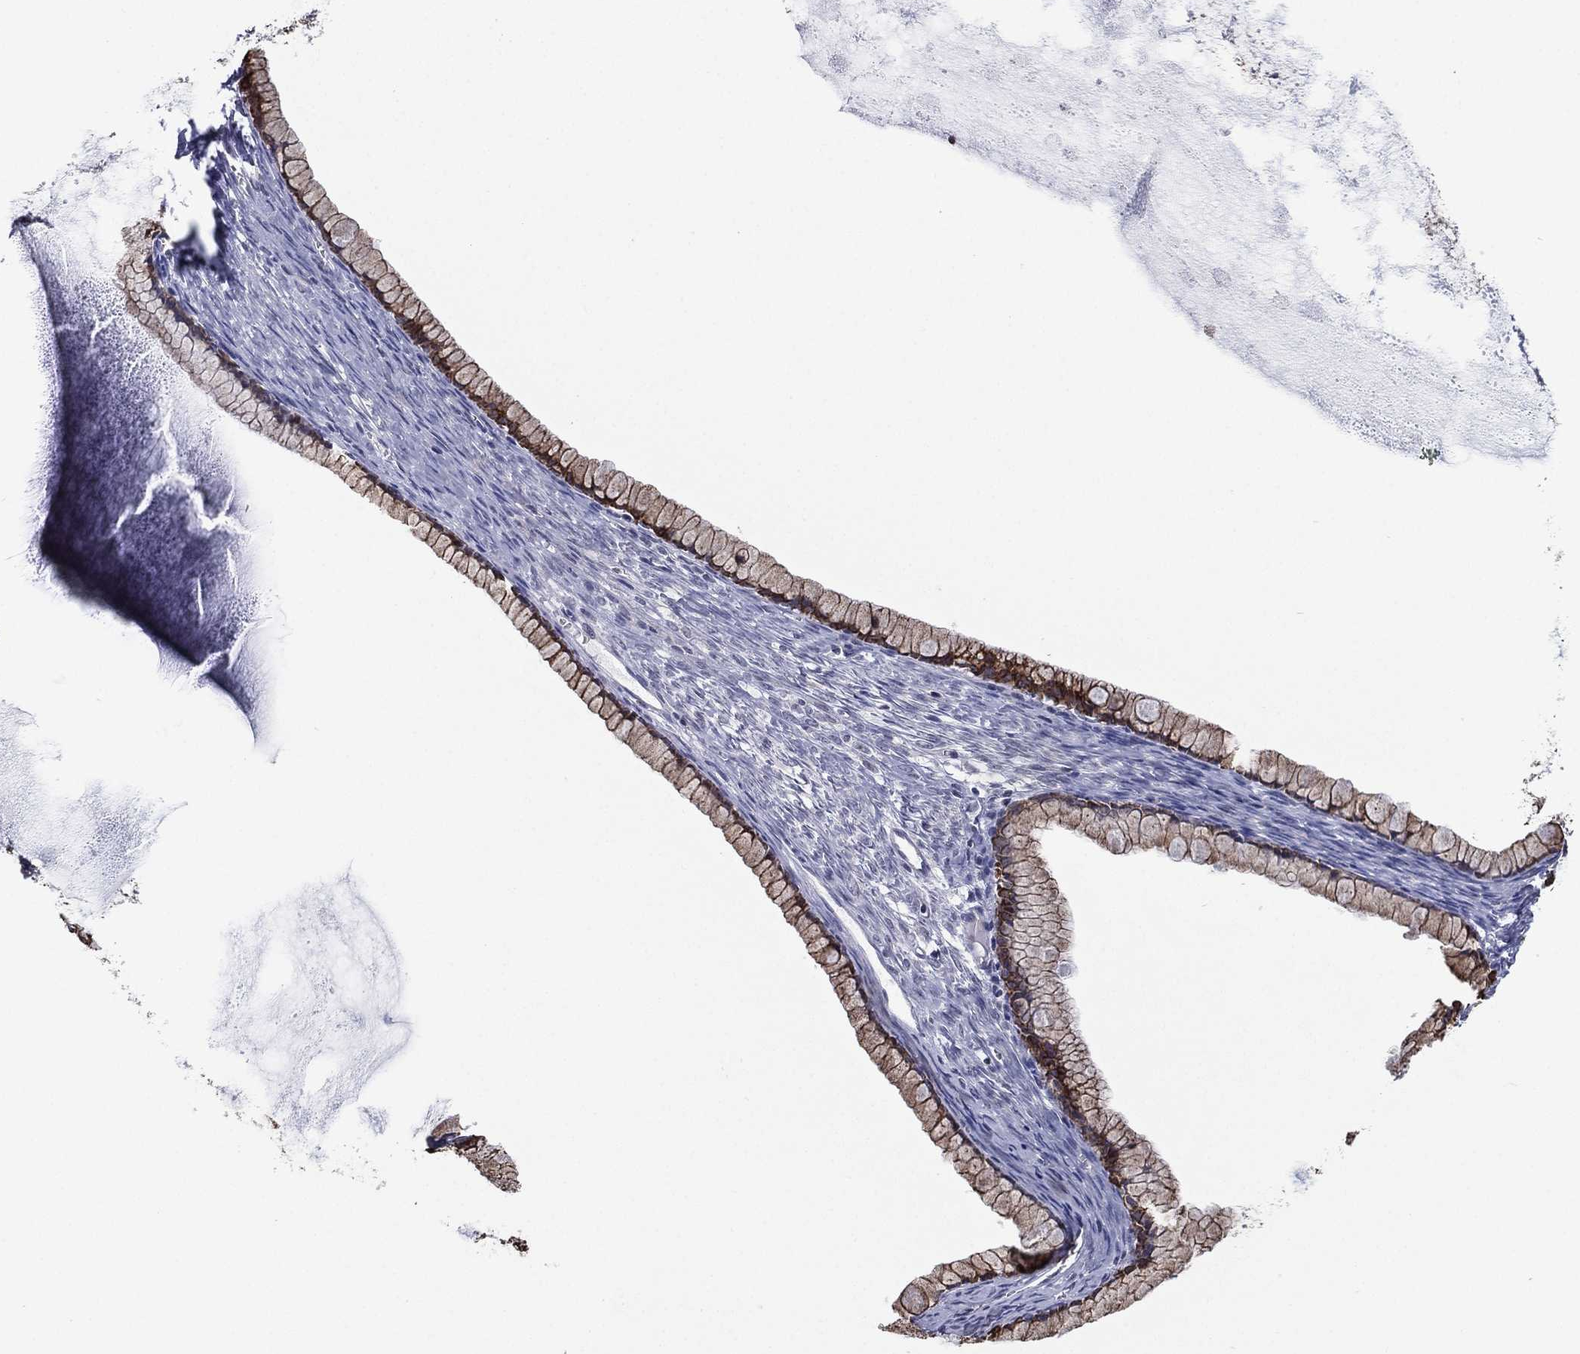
{"staining": {"intensity": "strong", "quantity": ">75%", "location": "cytoplasmic/membranous"}, "tissue": "ovarian cancer", "cell_type": "Tumor cells", "image_type": "cancer", "snomed": [{"axis": "morphology", "description": "Cystadenocarcinoma, mucinous, NOS"}, {"axis": "topography", "description": "Ovary"}], "caption": "A brown stain shows strong cytoplasmic/membranous staining of a protein in mucinous cystadenocarcinoma (ovarian) tumor cells.", "gene": "KAT14", "patient": {"sex": "female", "age": 41}}